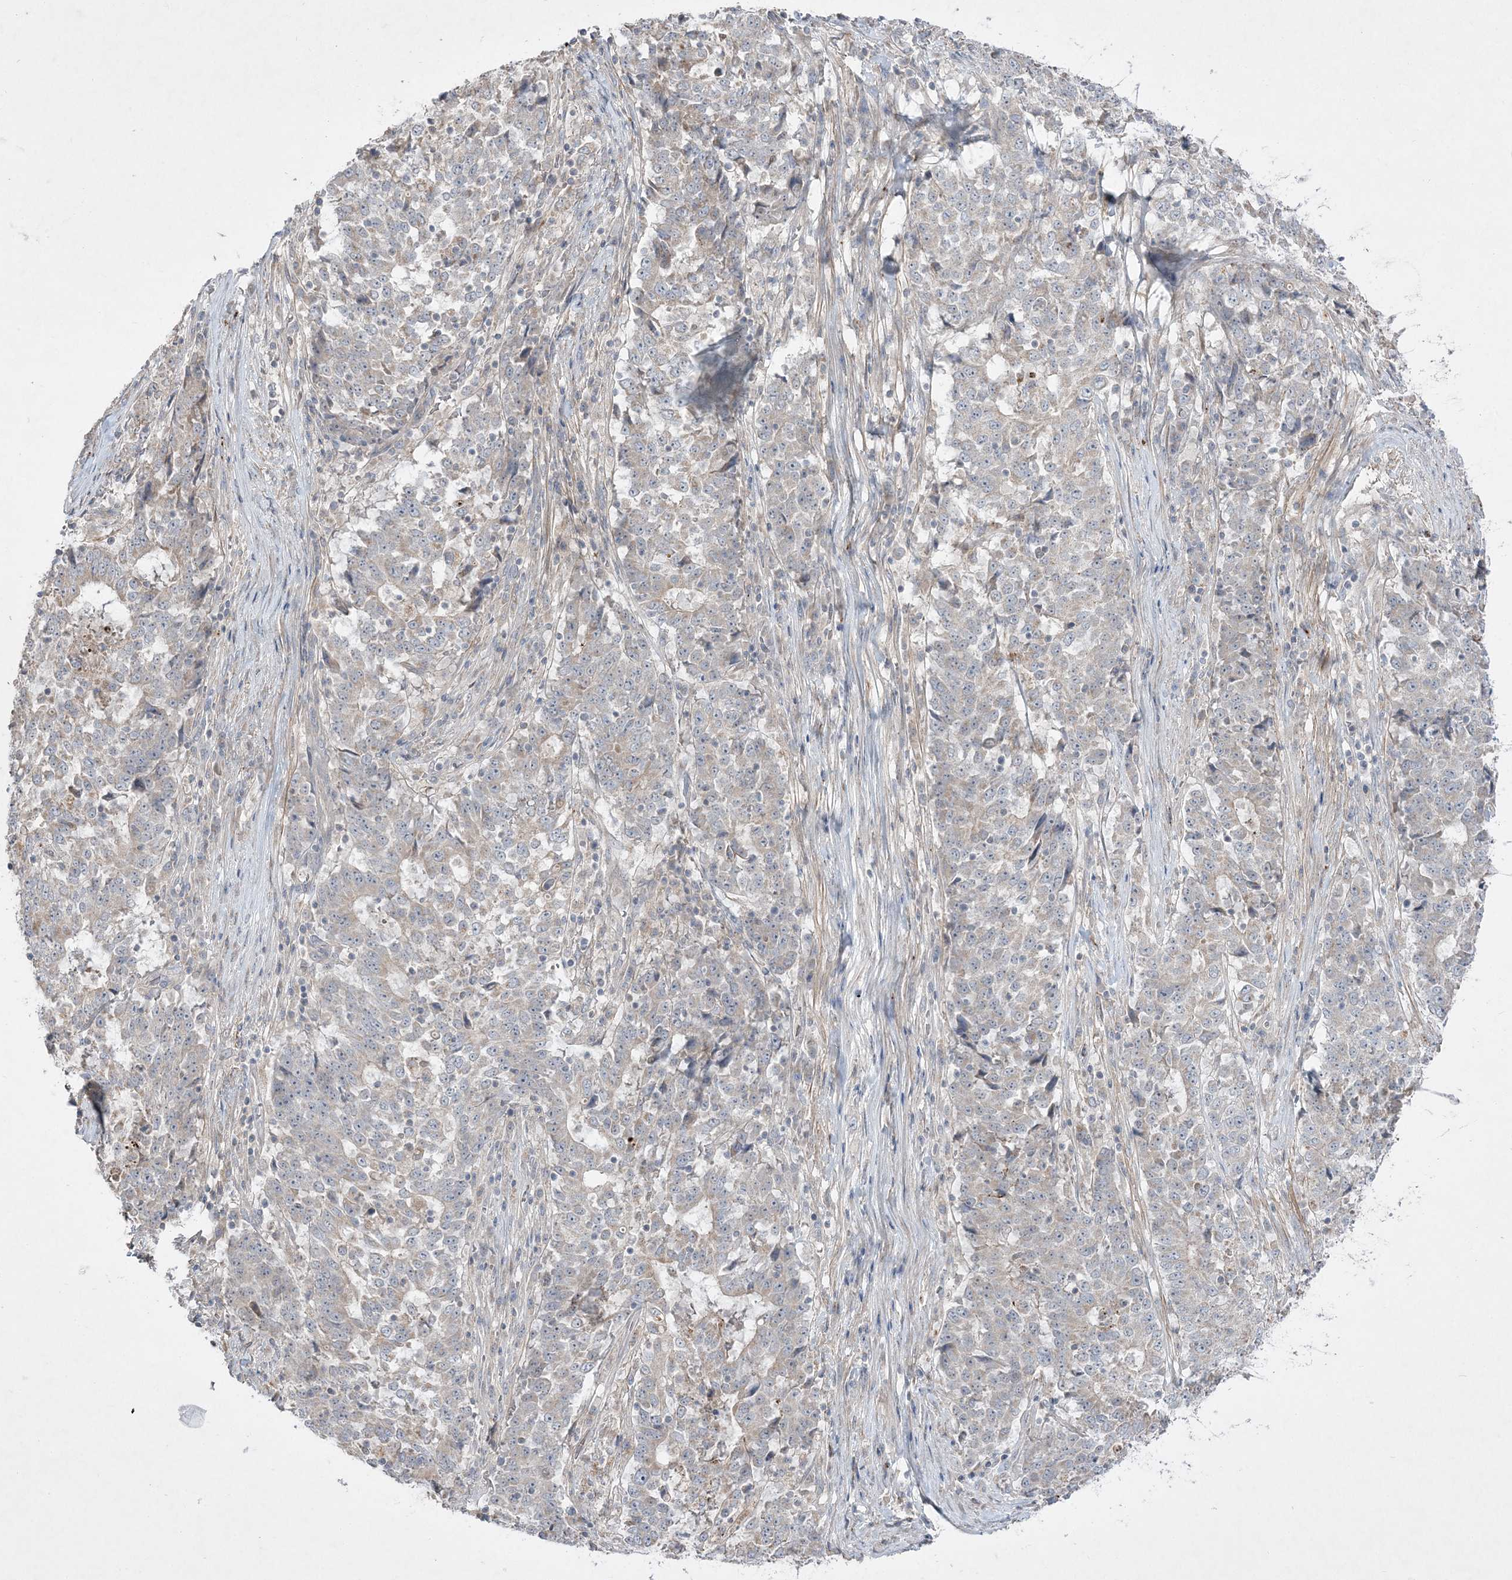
{"staining": {"intensity": "negative", "quantity": "none", "location": "none"}, "tissue": "stomach cancer", "cell_type": "Tumor cells", "image_type": "cancer", "snomed": [{"axis": "morphology", "description": "Adenocarcinoma, NOS"}, {"axis": "topography", "description": "Stomach"}], "caption": "Immunohistochemistry of human stomach adenocarcinoma reveals no staining in tumor cells.", "gene": "CLNK", "patient": {"sex": "male", "age": 59}}